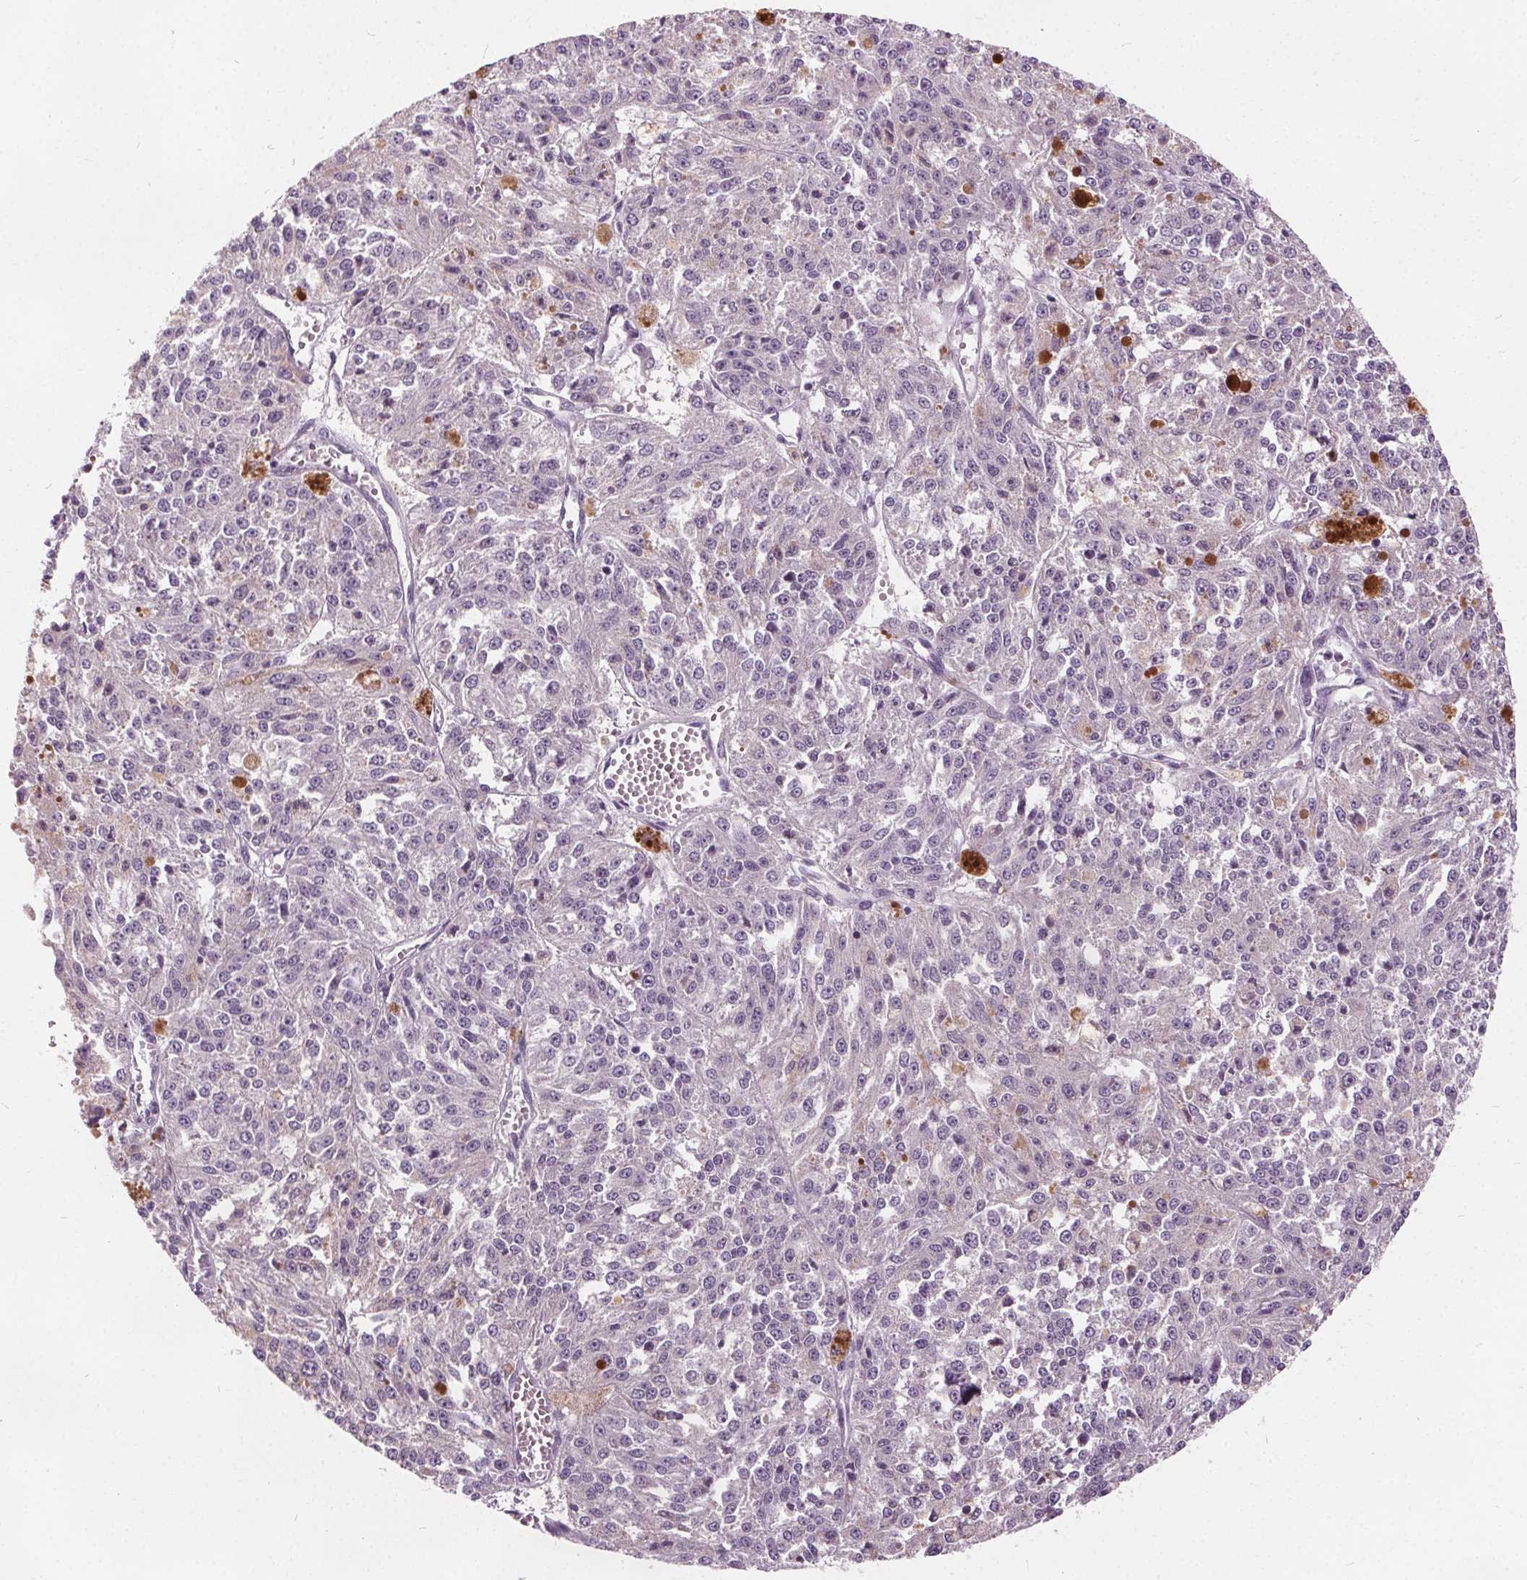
{"staining": {"intensity": "negative", "quantity": "none", "location": "none"}, "tissue": "melanoma", "cell_type": "Tumor cells", "image_type": "cancer", "snomed": [{"axis": "morphology", "description": "Malignant melanoma, Metastatic site"}, {"axis": "topography", "description": "Lymph node"}], "caption": "This image is of malignant melanoma (metastatic site) stained with immunohistochemistry (IHC) to label a protein in brown with the nuclei are counter-stained blue. There is no positivity in tumor cells.", "gene": "ACOX2", "patient": {"sex": "female", "age": 64}}